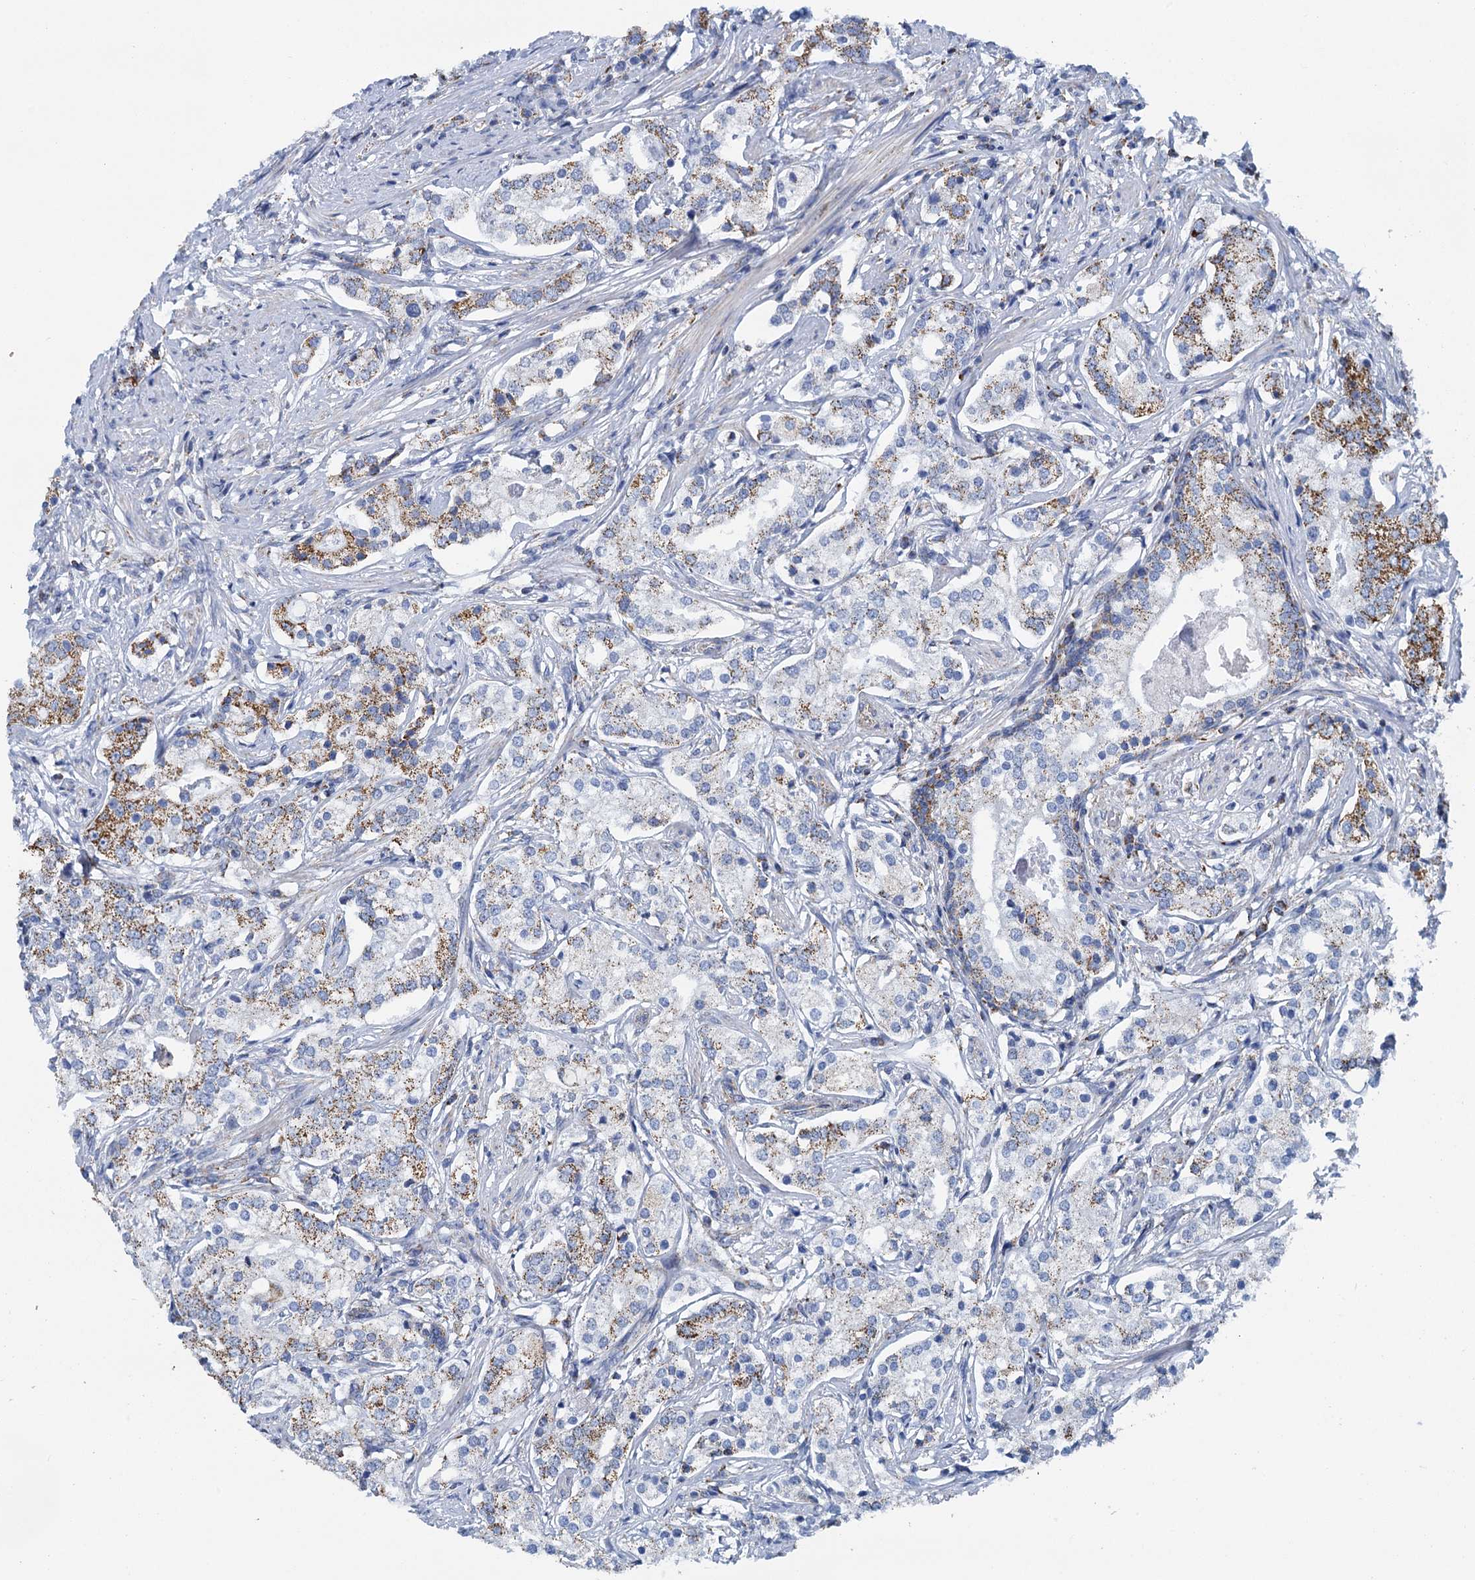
{"staining": {"intensity": "moderate", "quantity": "25%-75%", "location": "cytoplasmic/membranous"}, "tissue": "prostate cancer", "cell_type": "Tumor cells", "image_type": "cancer", "snomed": [{"axis": "morphology", "description": "Adenocarcinoma, High grade"}, {"axis": "topography", "description": "Prostate"}], "caption": "This histopathology image displays IHC staining of human prostate cancer, with medium moderate cytoplasmic/membranous positivity in about 25%-75% of tumor cells.", "gene": "CCP110", "patient": {"sex": "male", "age": 69}}